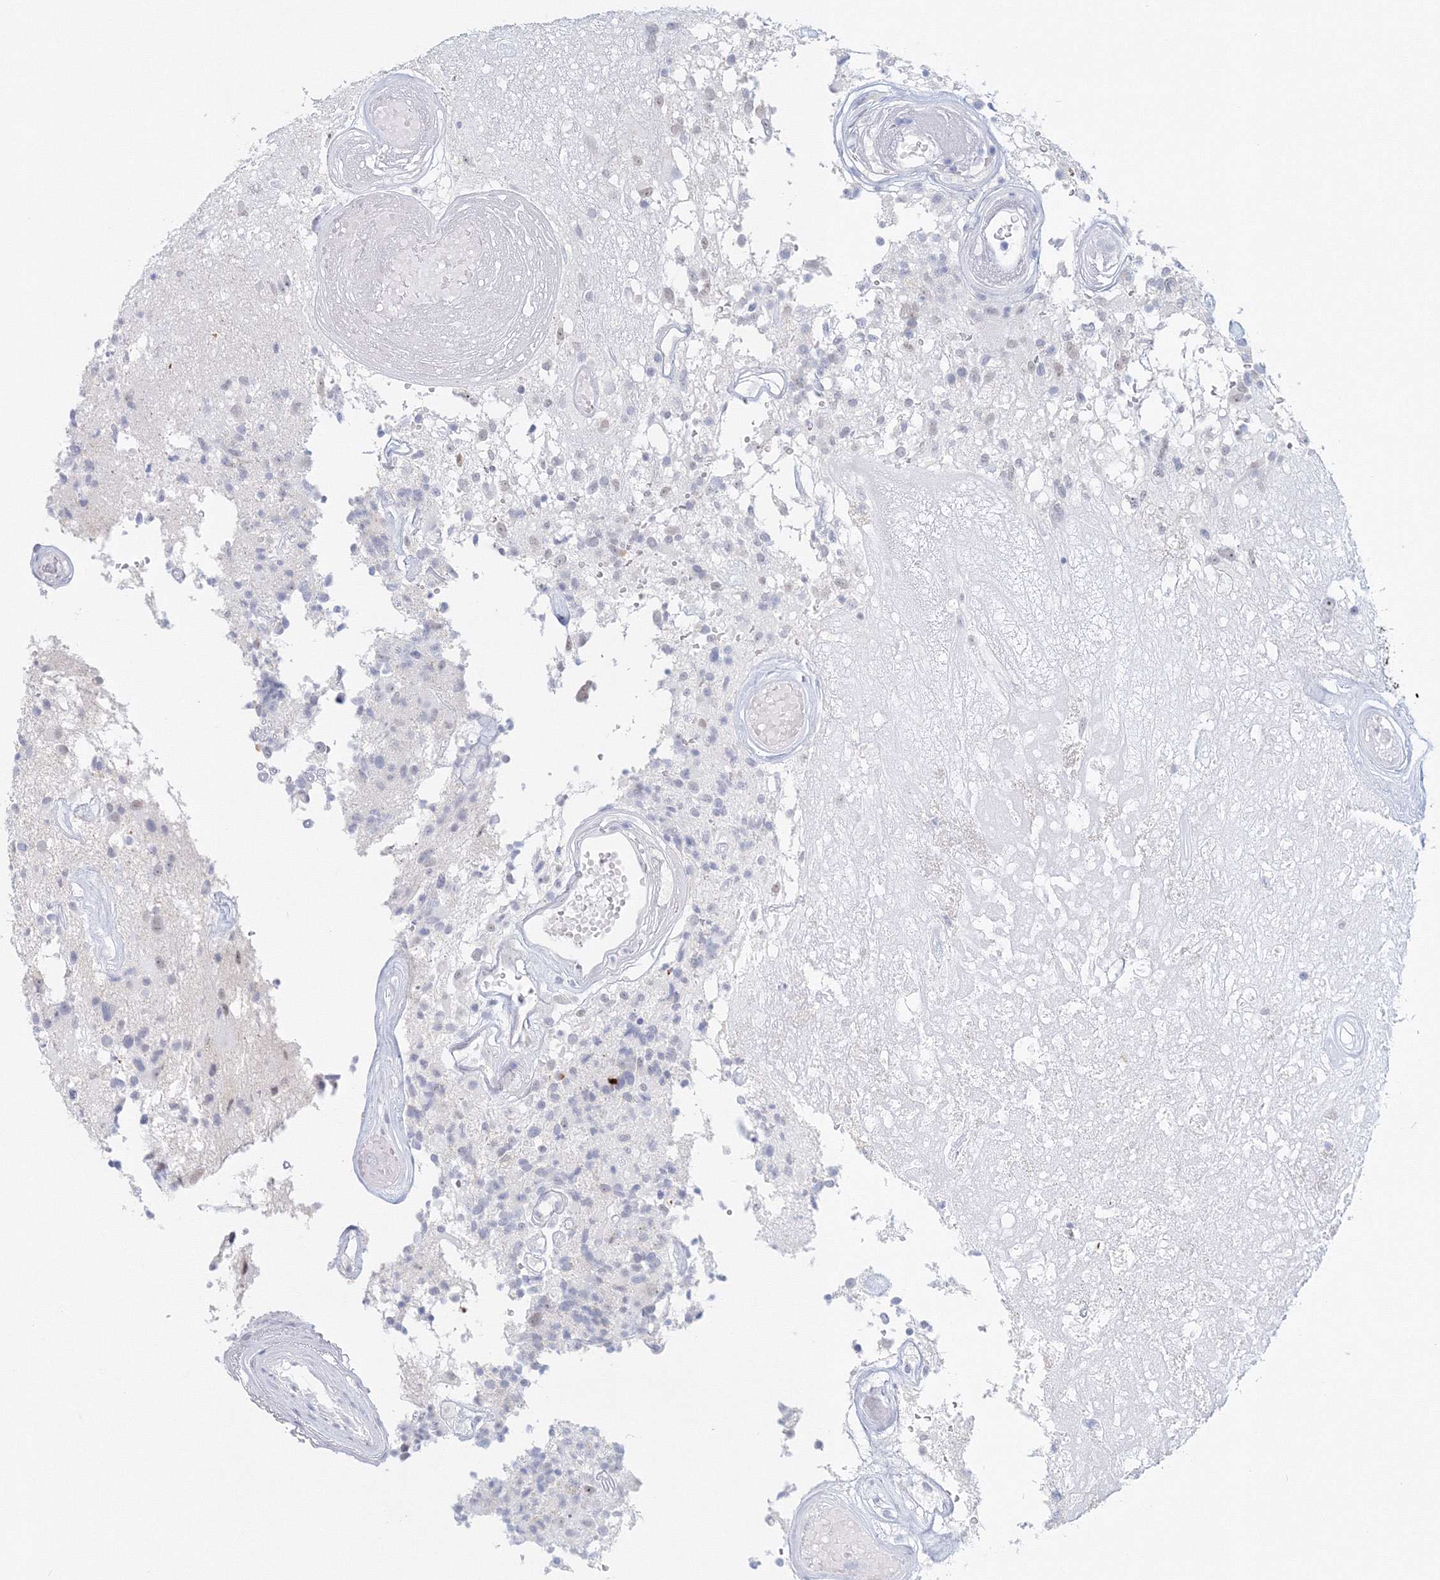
{"staining": {"intensity": "negative", "quantity": "none", "location": "none"}, "tissue": "glioma", "cell_type": "Tumor cells", "image_type": "cancer", "snomed": [{"axis": "morphology", "description": "Glioma, malignant, High grade"}, {"axis": "morphology", "description": "Glioblastoma, NOS"}, {"axis": "topography", "description": "Brain"}], "caption": "The photomicrograph exhibits no significant staining in tumor cells of glioblastoma.", "gene": "VSIG1", "patient": {"sex": "male", "age": 60}}